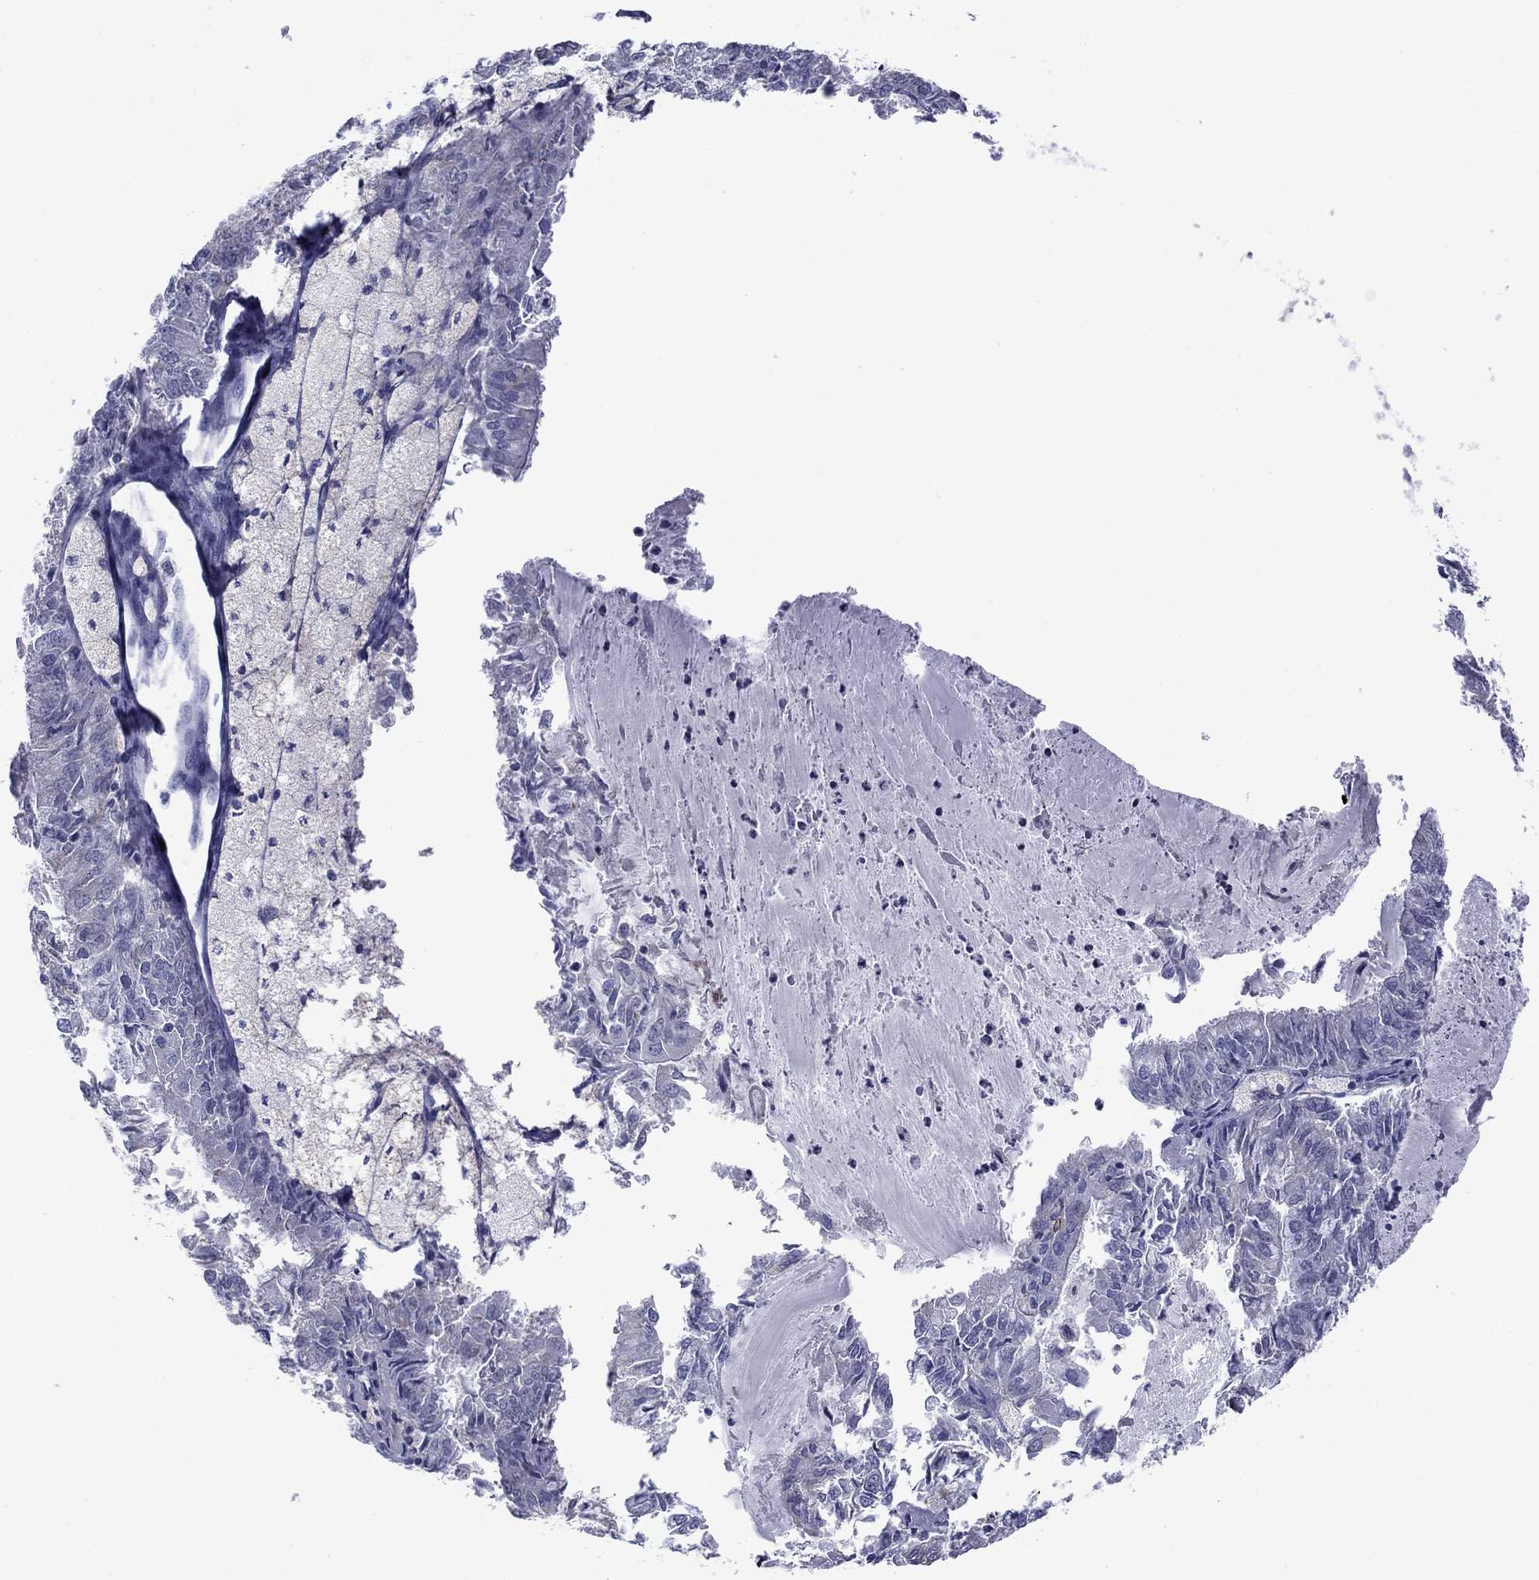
{"staining": {"intensity": "negative", "quantity": "none", "location": "none"}, "tissue": "endometrial cancer", "cell_type": "Tumor cells", "image_type": "cancer", "snomed": [{"axis": "morphology", "description": "Adenocarcinoma, NOS"}, {"axis": "topography", "description": "Endometrium"}], "caption": "Immunohistochemistry of human endometrial cancer (adenocarcinoma) shows no positivity in tumor cells. Nuclei are stained in blue.", "gene": "TMPRSS11A", "patient": {"sex": "female", "age": 57}}